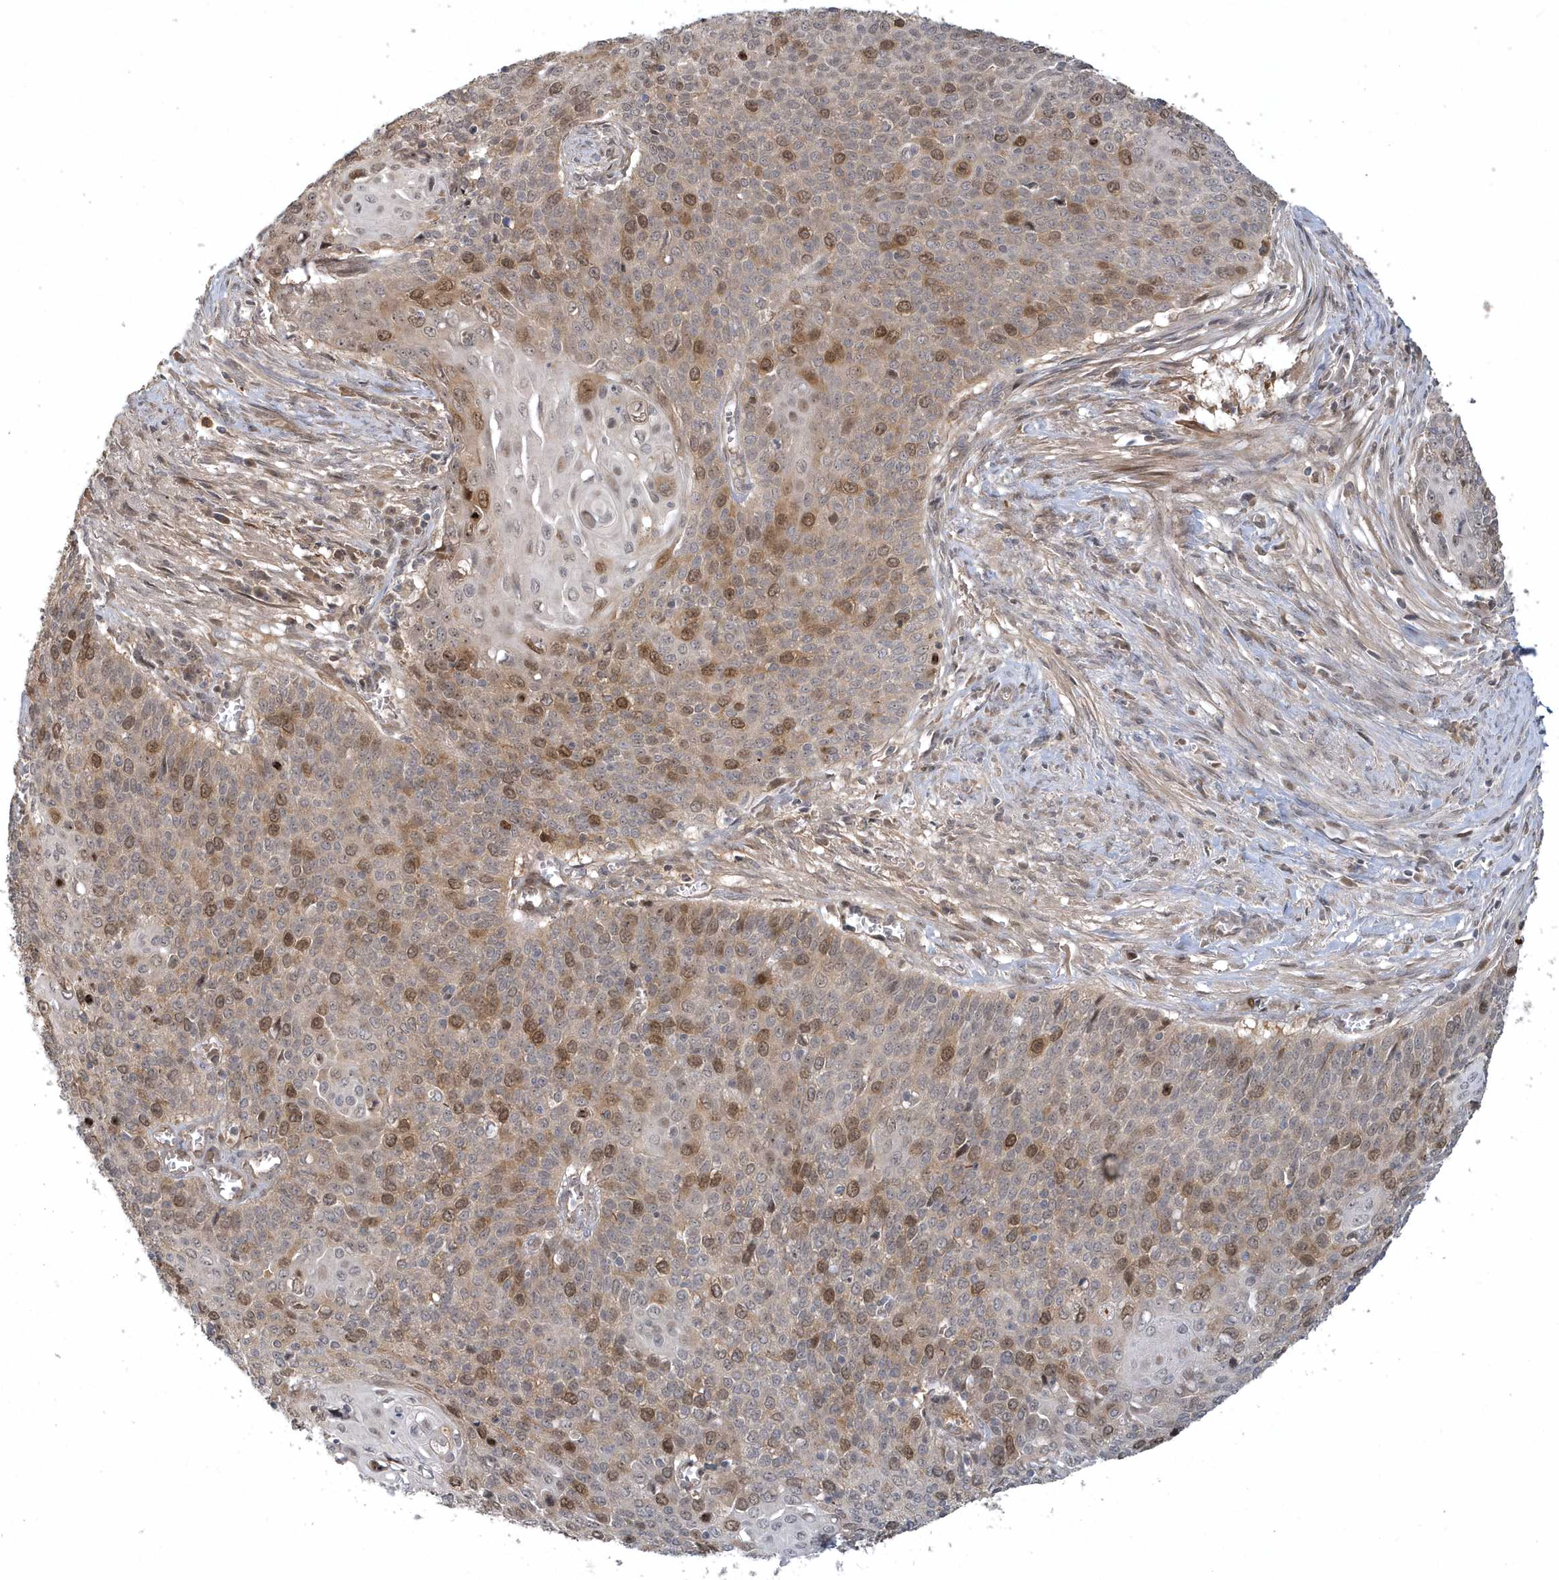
{"staining": {"intensity": "moderate", "quantity": "25%-75%", "location": "cytoplasmic/membranous,nuclear"}, "tissue": "cervical cancer", "cell_type": "Tumor cells", "image_type": "cancer", "snomed": [{"axis": "morphology", "description": "Squamous cell carcinoma, NOS"}, {"axis": "topography", "description": "Cervix"}], "caption": "Immunohistochemistry (IHC) histopathology image of neoplastic tissue: human cervical cancer stained using immunohistochemistry exhibits medium levels of moderate protein expression localized specifically in the cytoplasmic/membranous and nuclear of tumor cells, appearing as a cytoplasmic/membranous and nuclear brown color.", "gene": "TRAIP", "patient": {"sex": "female", "age": 39}}